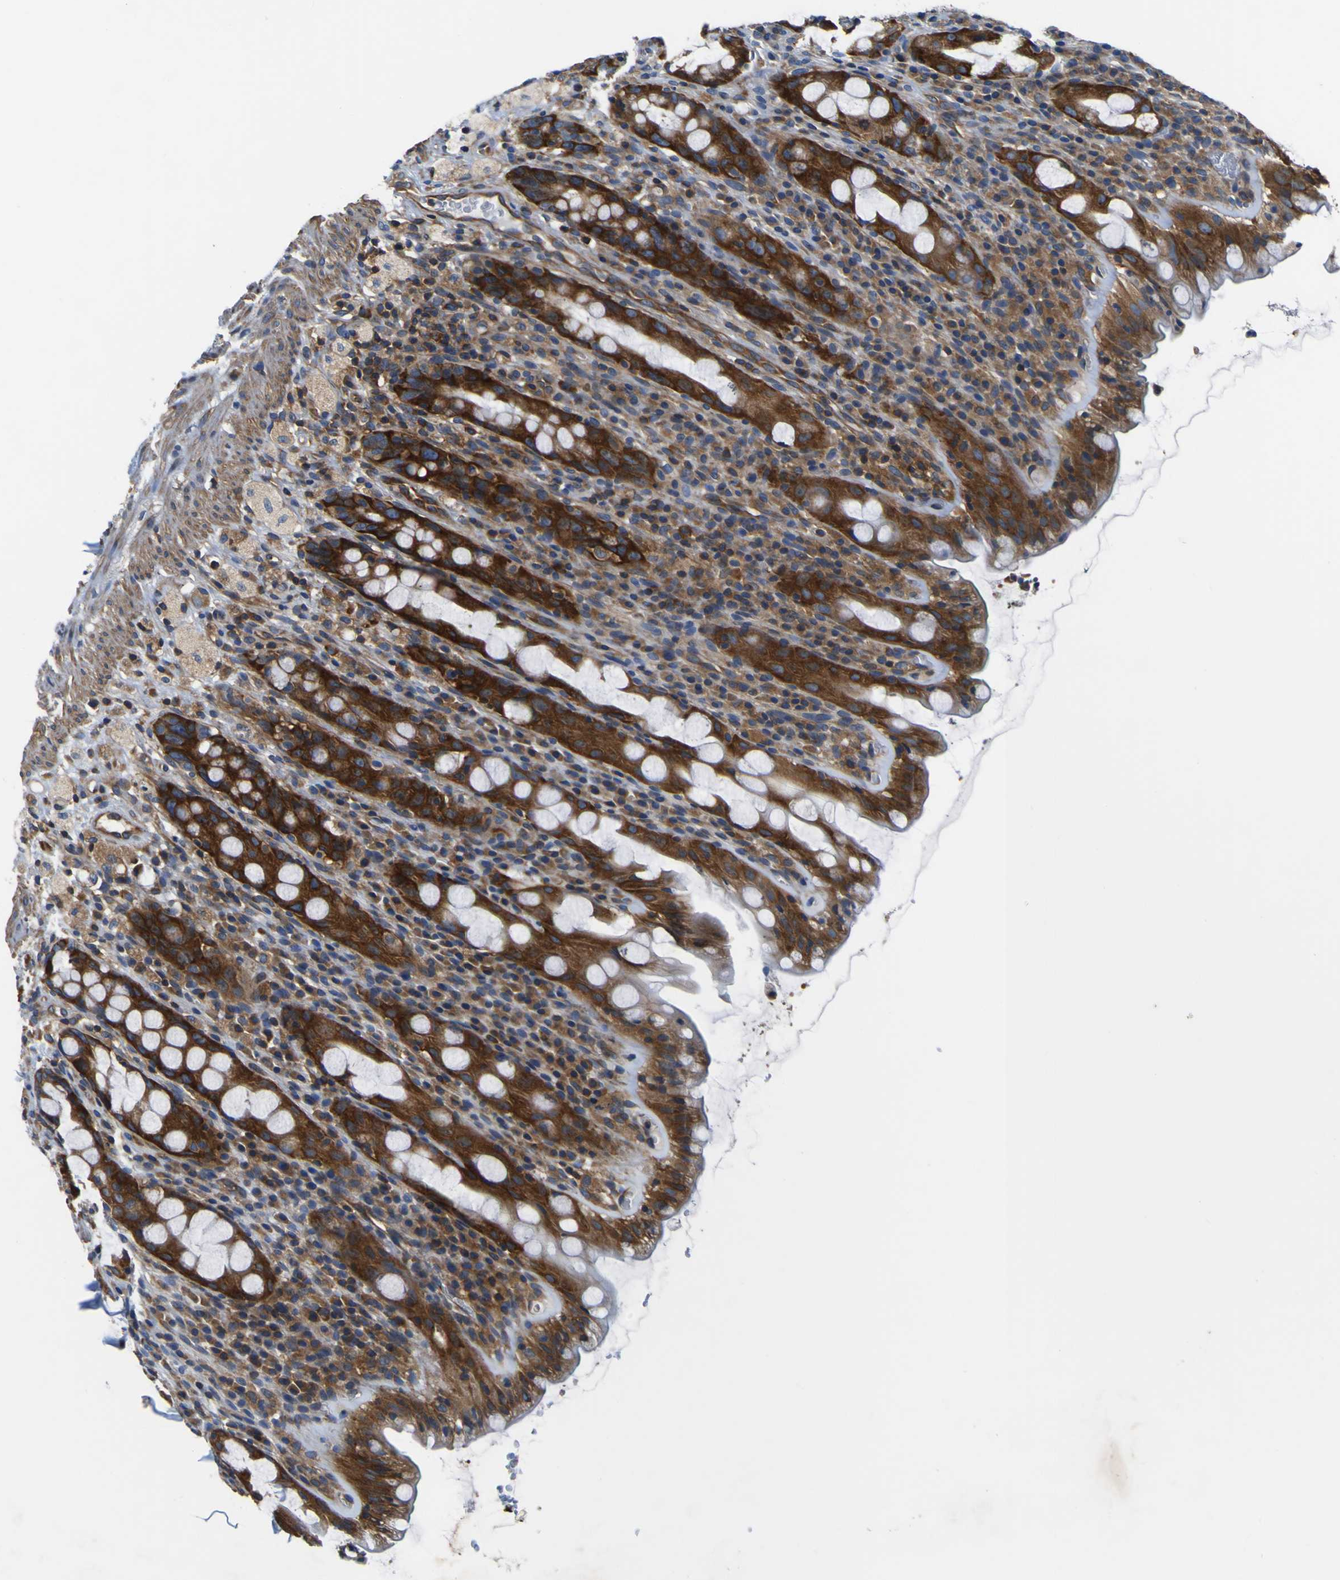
{"staining": {"intensity": "strong", "quantity": ">75%", "location": "cytoplasmic/membranous"}, "tissue": "rectum", "cell_type": "Glandular cells", "image_type": "normal", "snomed": [{"axis": "morphology", "description": "Normal tissue, NOS"}, {"axis": "topography", "description": "Rectum"}], "caption": "IHC histopathology image of normal human rectum stained for a protein (brown), which displays high levels of strong cytoplasmic/membranous expression in about >75% of glandular cells.", "gene": "CNR2", "patient": {"sex": "male", "age": 44}}